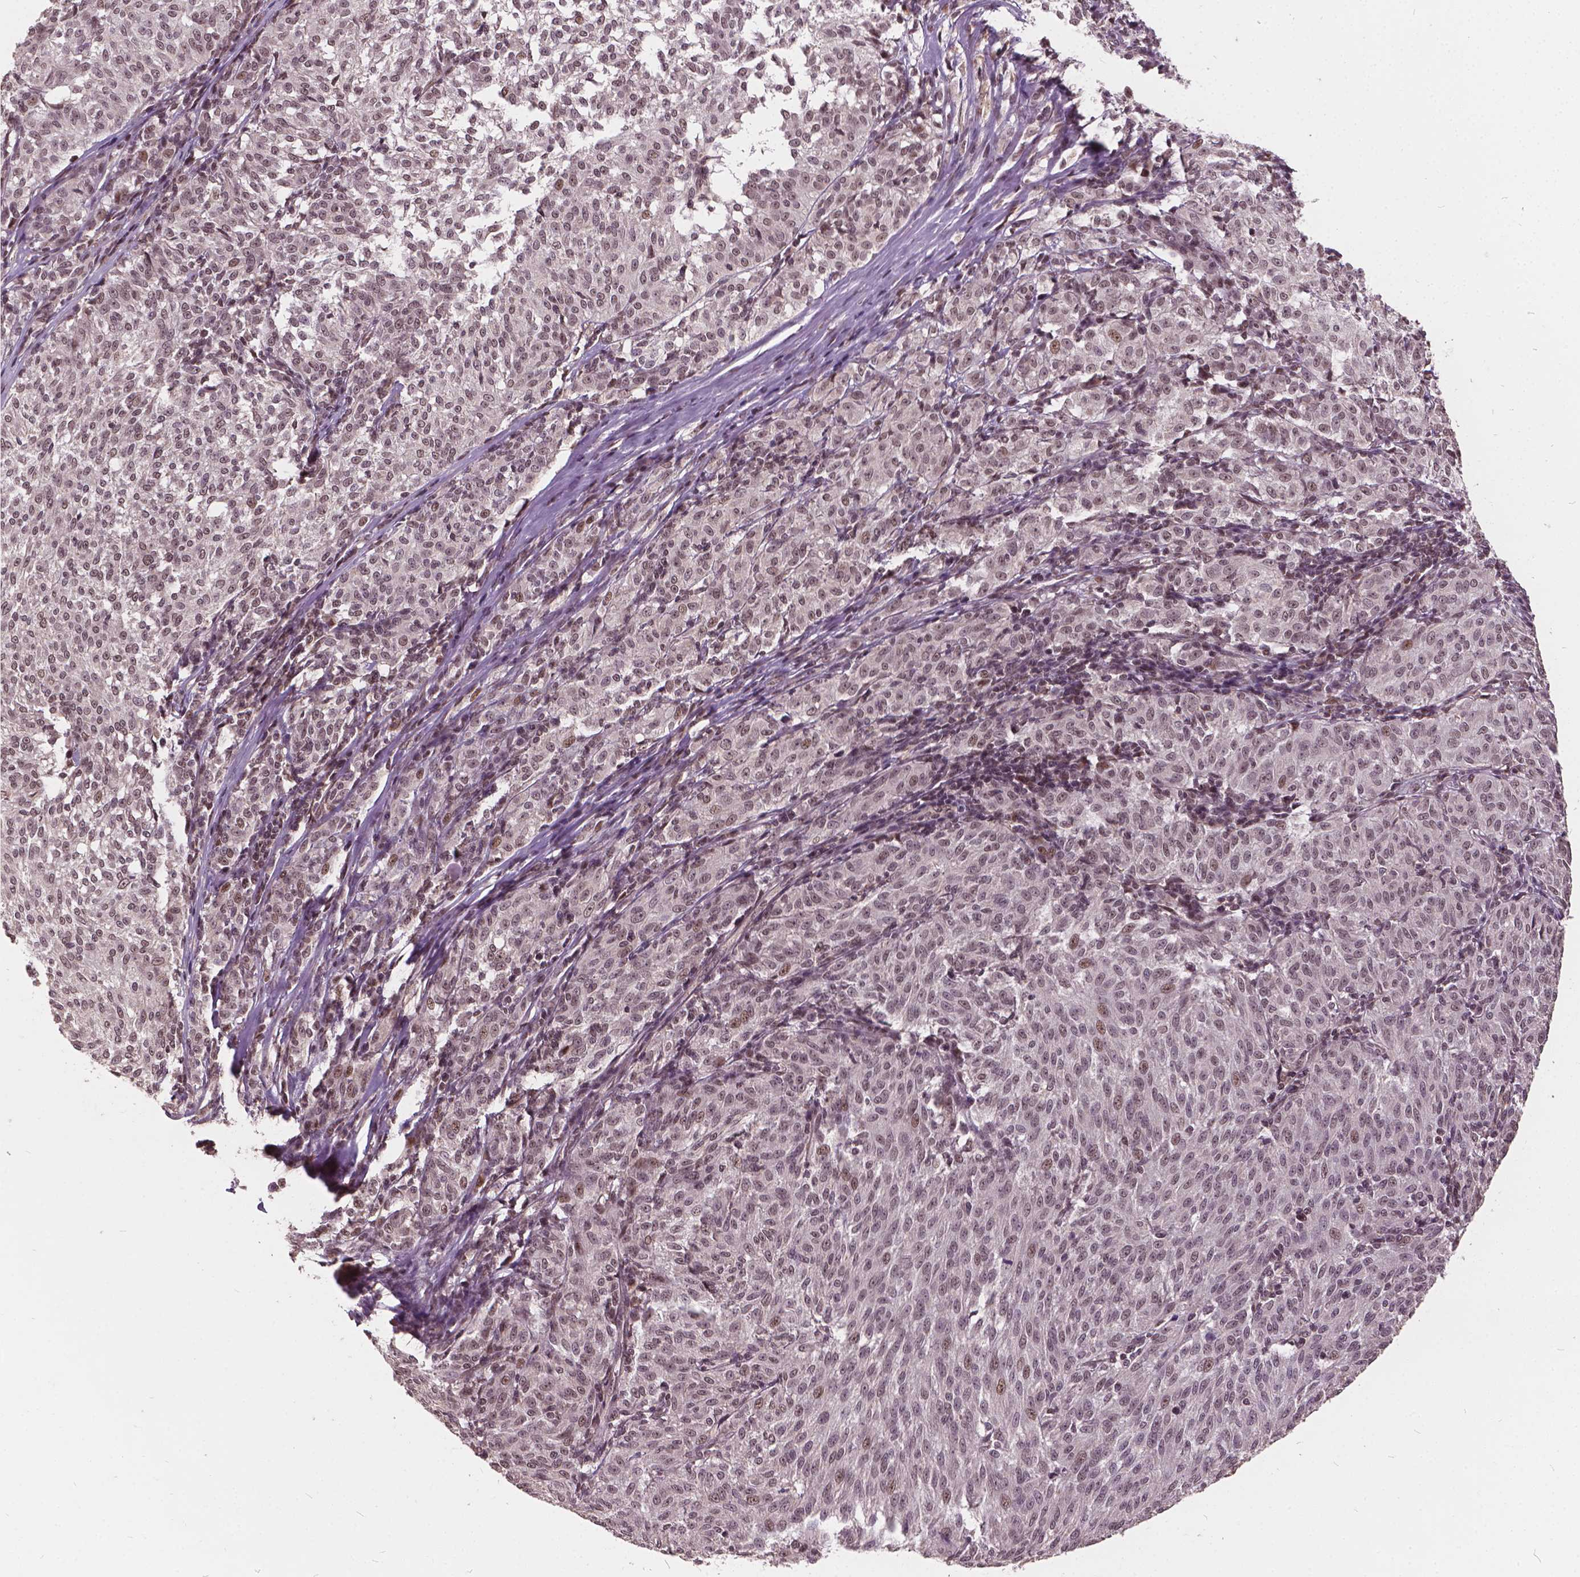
{"staining": {"intensity": "weak", "quantity": ">75%", "location": "nuclear"}, "tissue": "melanoma", "cell_type": "Tumor cells", "image_type": "cancer", "snomed": [{"axis": "morphology", "description": "Malignant melanoma, NOS"}, {"axis": "topography", "description": "Skin"}], "caption": "Immunohistochemistry of human melanoma reveals low levels of weak nuclear expression in about >75% of tumor cells.", "gene": "GPS2", "patient": {"sex": "female", "age": 72}}